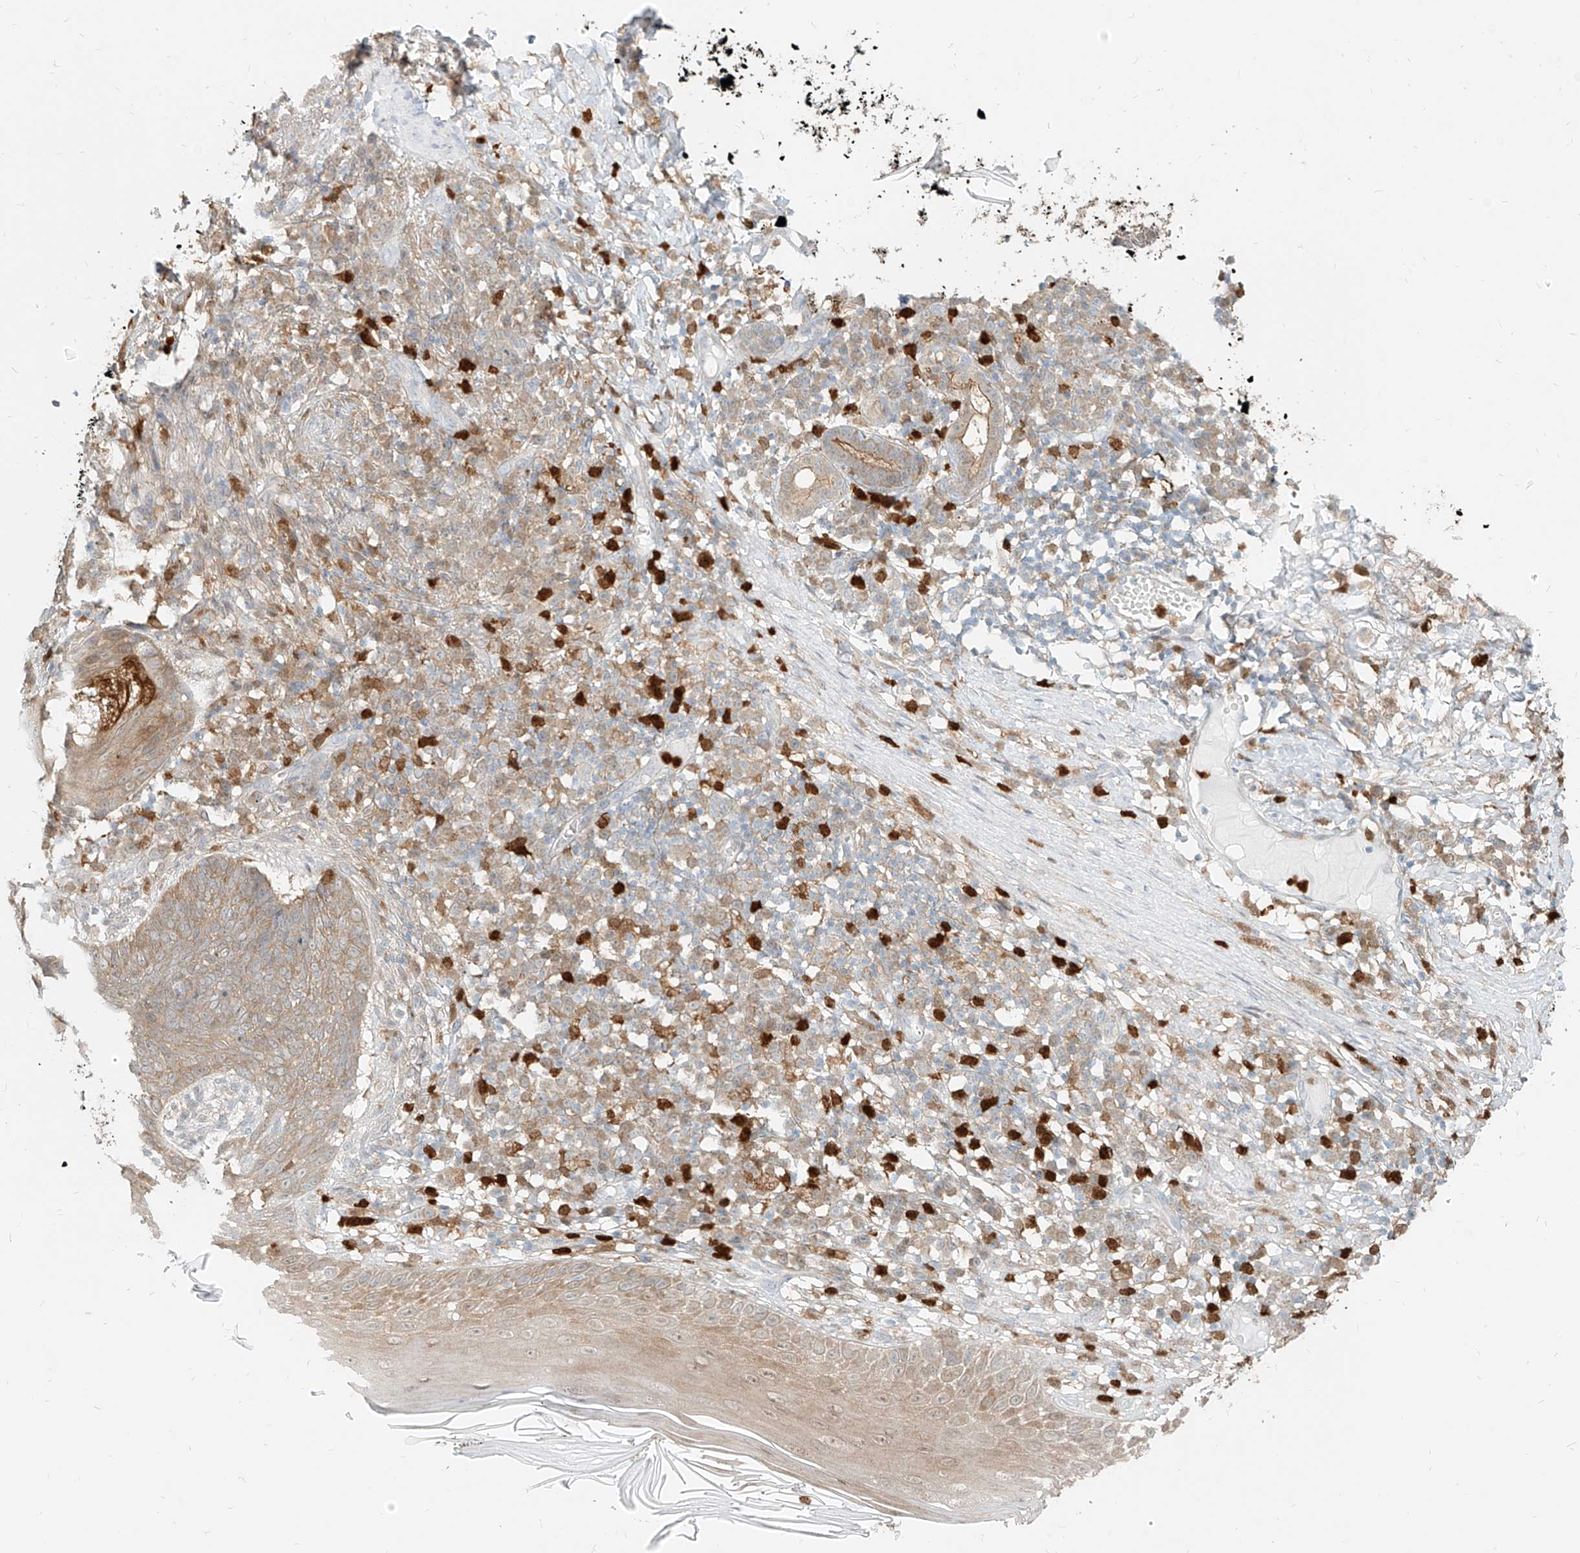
{"staining": {"intensity": "weak", "quantity": "25%-75%", "location": "cytoplasmic/membranous"}, "tissue": "skin cancer", "cell_type": "Tumor cells", "image_type": "cancer", "snomed": [{"axis": "morphology", "description": "Basal cell carcinoma"}, {"axis": "topography", "description": "Skin"}], "caption": "This micrograph shows immunohistochemistry (IHC) staining of skin basal cell carcinoma, with low weak cytoplasmic/membranous staining in approximately 25%-75% of tumor cells.", "gene": "PGD", "patient": {"sex": "male", "age": 85}}